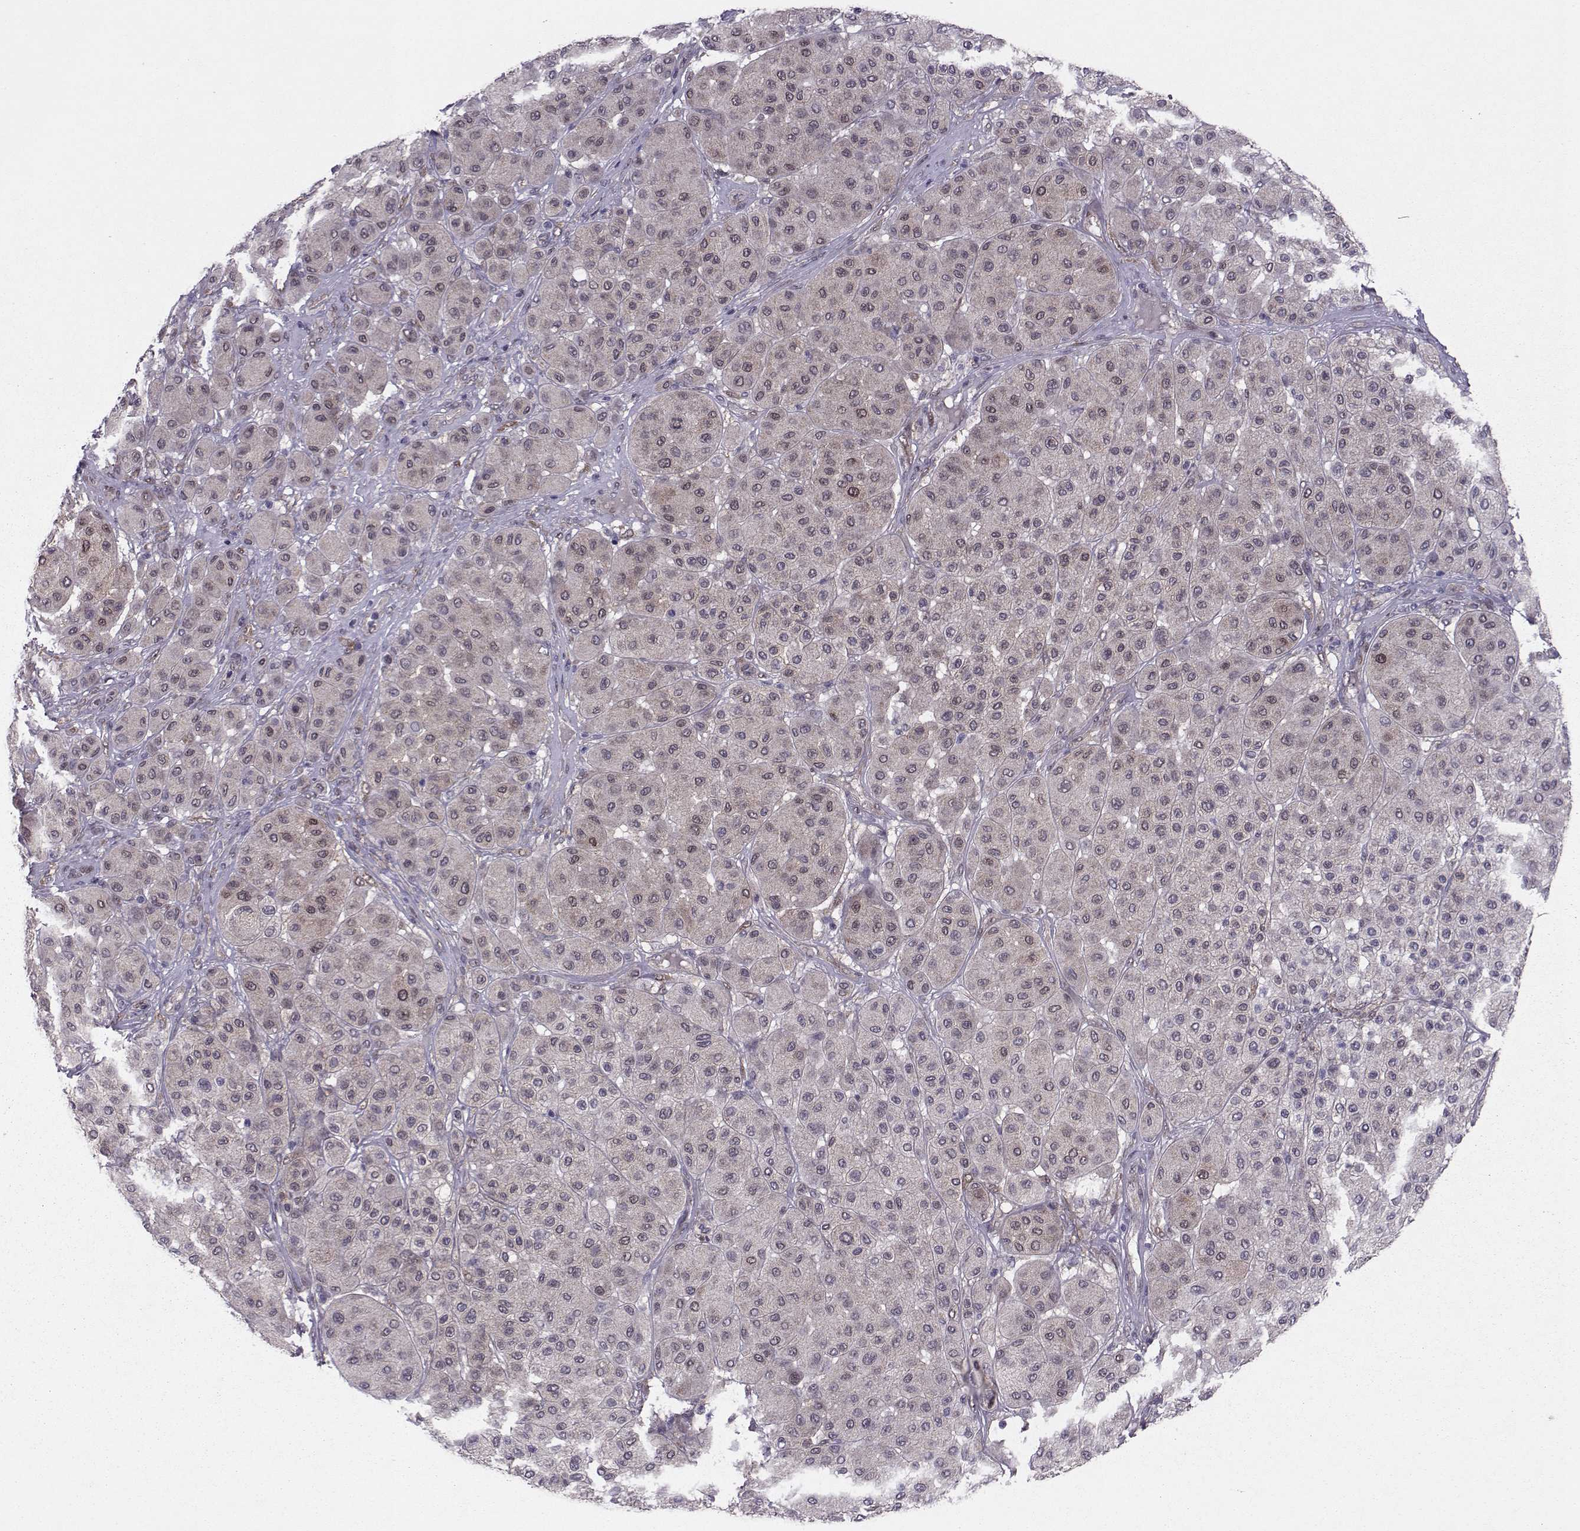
{"staining": {"intensity": "negative", "quantity": "none", "location": "none"}, "tissue": "melanoma", "cell_type": "Tumor cells", "image_type": "cancer", "snomed": [{"axis": "morphology", "description": "Malignant melanoma, Metastatic site"}, {"axis": "topography", "description": "Smooth muscle"}], "caption": "DAB immunohistochemical staining of malignant melanoma (metastatic site) demonstrates no significant positivity in tumor cells.", "gene": "CDK4", "patient": {"sex": "male", "age": 41}}